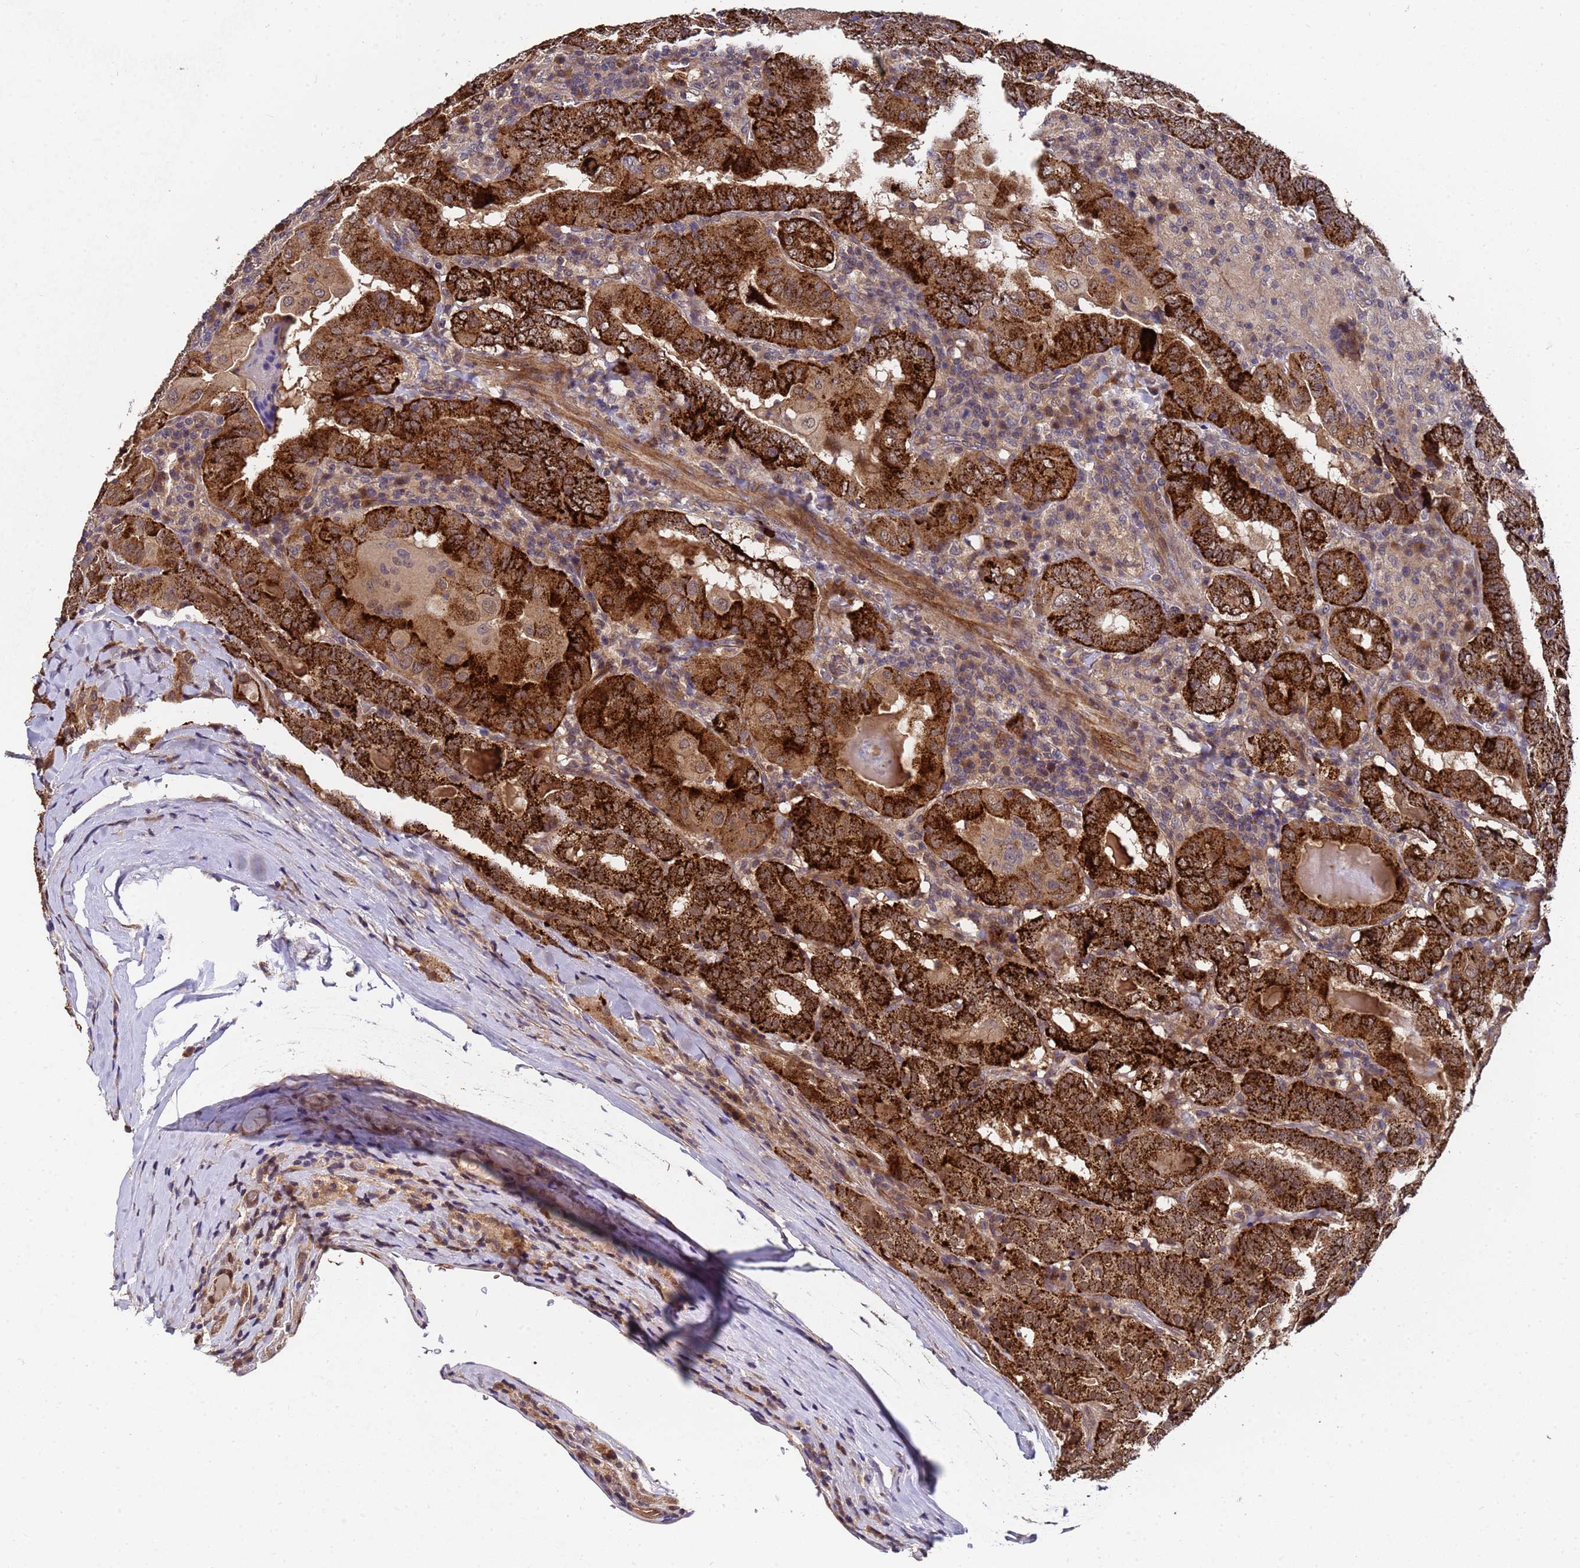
{"staining": {"intensity": "strong", "quantity": ">75%", "location": "cytoplasmic/membranous"}, "tissue": "thyroid cancer", "cell_type": "Tumor cells", "image_type": "cancer", "snomed": [{"axis": "morphology", "description": "Papillary adenocarcinoma, NOS"}, {"axis": "topography", "description": "Thyroid gland"}], "caption": "Brown immunohistochemical staining in human thyroid cancer (papillary adenocarcinoma) demonstrates strong cytoplasmic/membranous staining in about >75% of tumor cells. The staining was performed using DAB to visualize the protein expression in brown, while the nuclei were stained in blue with hematoxylin (Magnification: 20x).", "gene": "GSTCD", "patient": {"sex": "female", "age": 72}}